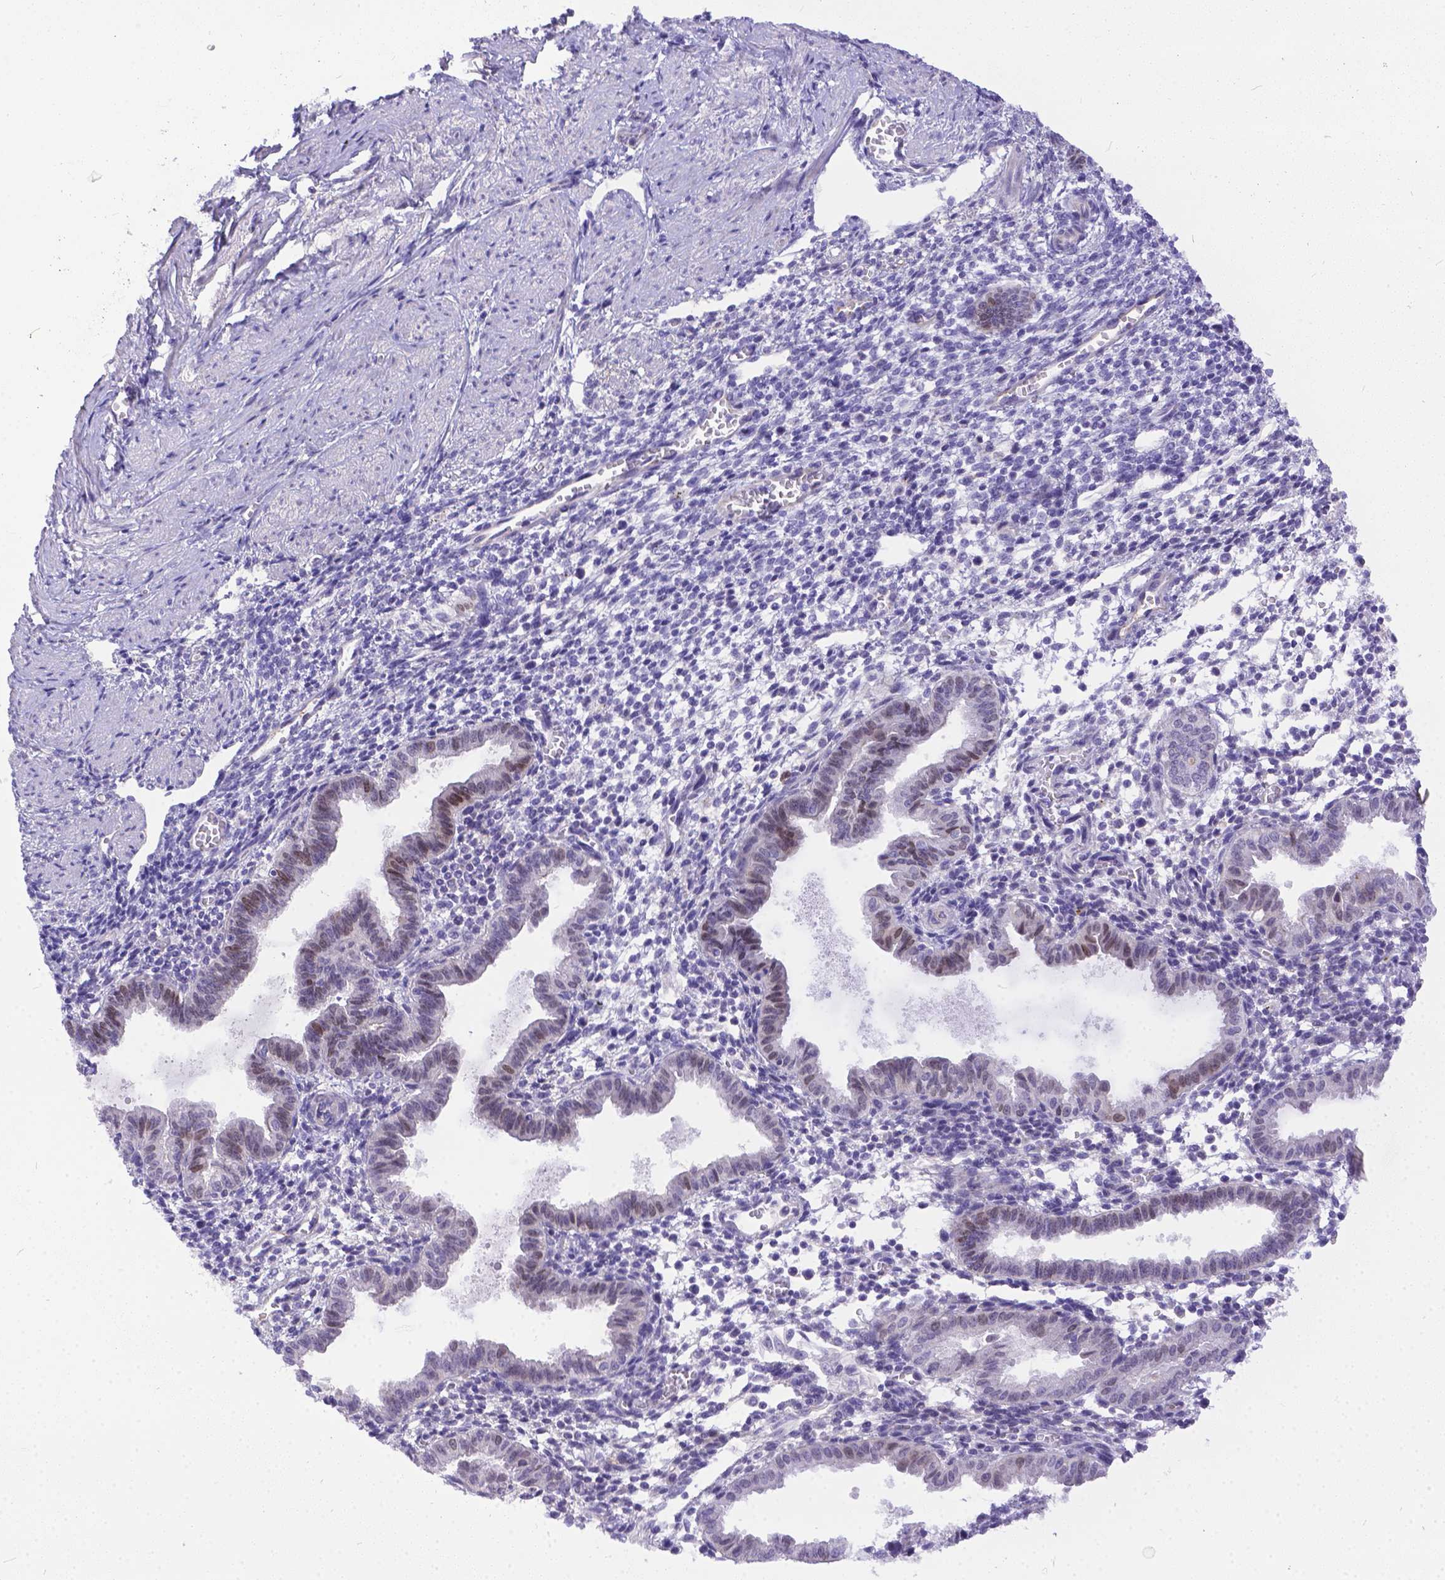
{"staining": {"intensity": "negative", "quantity": "none", "location": "none"}, "tissue": "endometrium", "cell_type": "Cells in endometrial stroma", "image_type": "normal", "snomed": [{"axis": "morphology", "description": "Normal tissue, NOS"}, {"axis": "topography", "description": "Endometrium"}], "caption": "The IHC micrograph has no significant staining in cells in endometrial stroma of endometrium.", "gene": "DLEC1", "patient": {"sex": "female", "age": 37}}